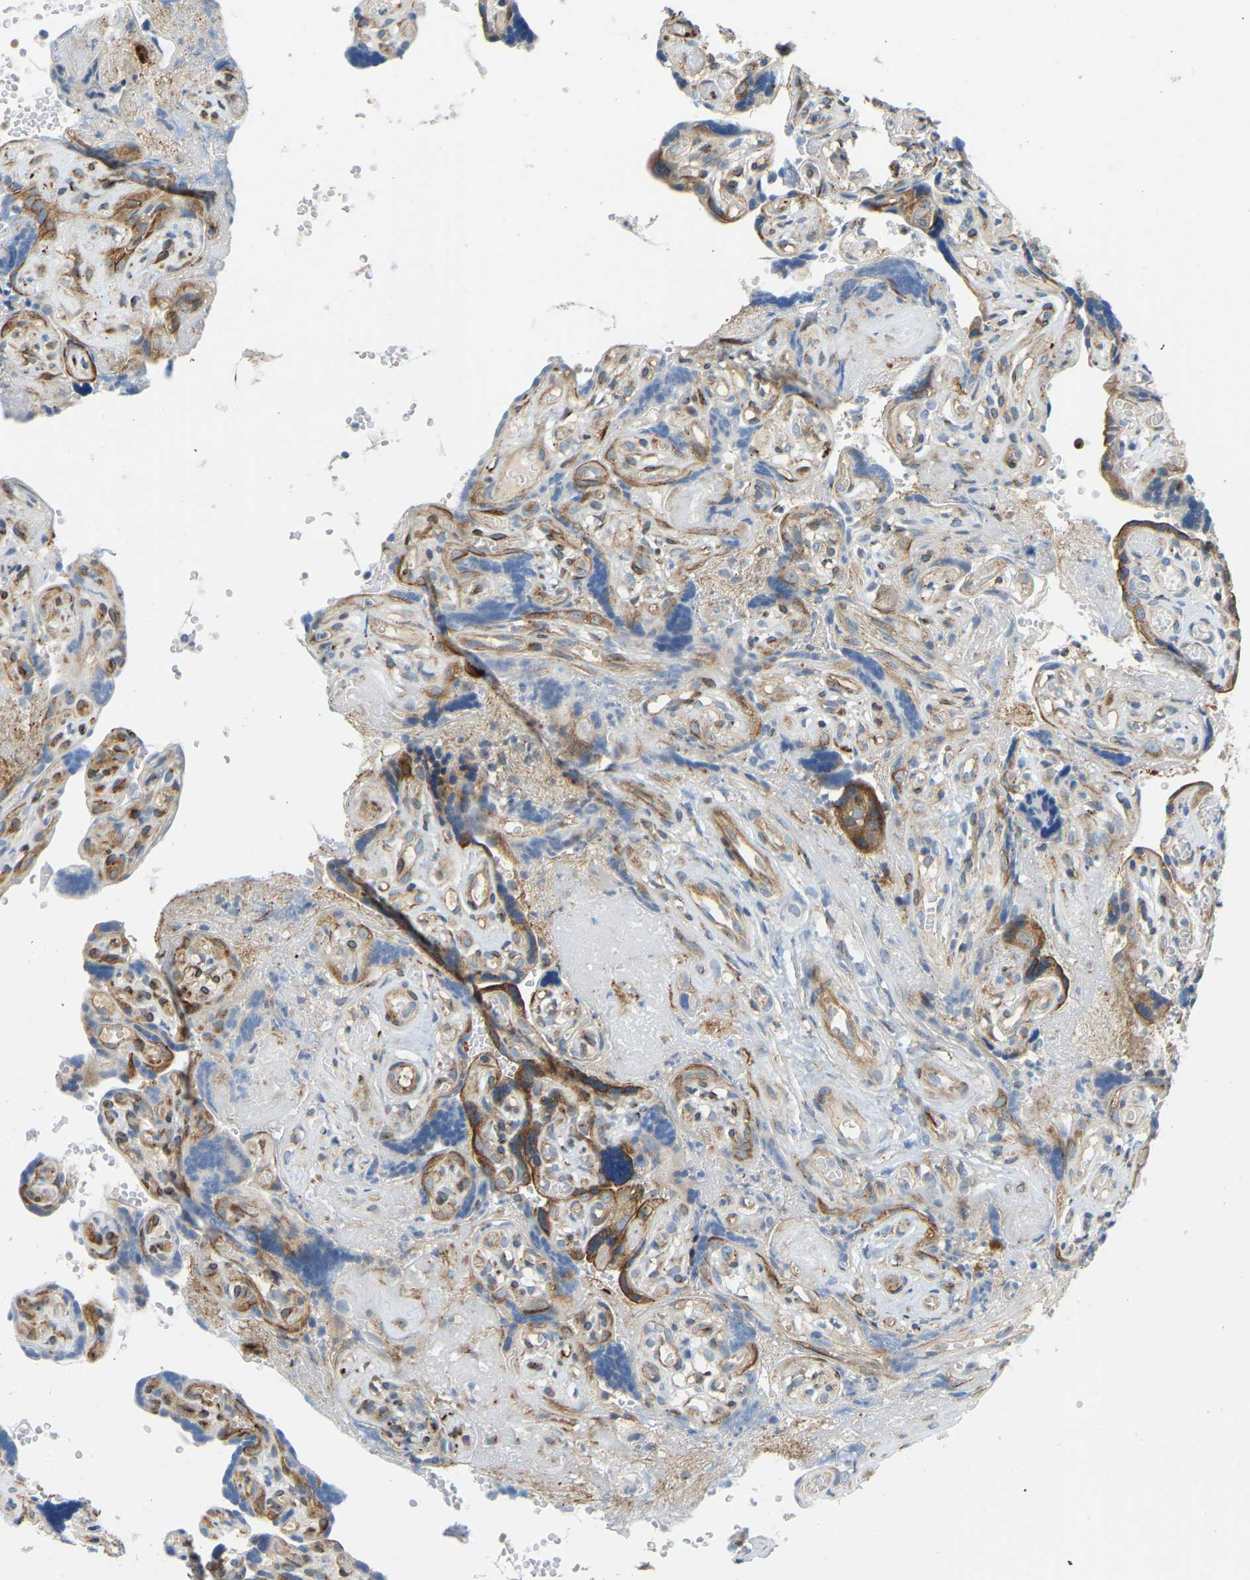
{"staining": {"intensity": "weak", "quantity": ">75%", "location": "cytoplasmic/membranous"}, "tissue": "placenta", "cell_type": "Decidual cells", "image_type": "normal", "snomed": [{"axis": "morphology", "description": "Normal tissue, NOS"}, {"axis": "topography", "description": "Placenta"}], "caption": "A high-resolution micrograph shows immunohistochemistry (IHC) staining of benign placenta, which shows weak cytoplasmic/membranous expression in about >75% of decidual cells. Nuclei are stained in blue.", "gene": "NME8", "patient": {"sex": "female", "age": 30}}